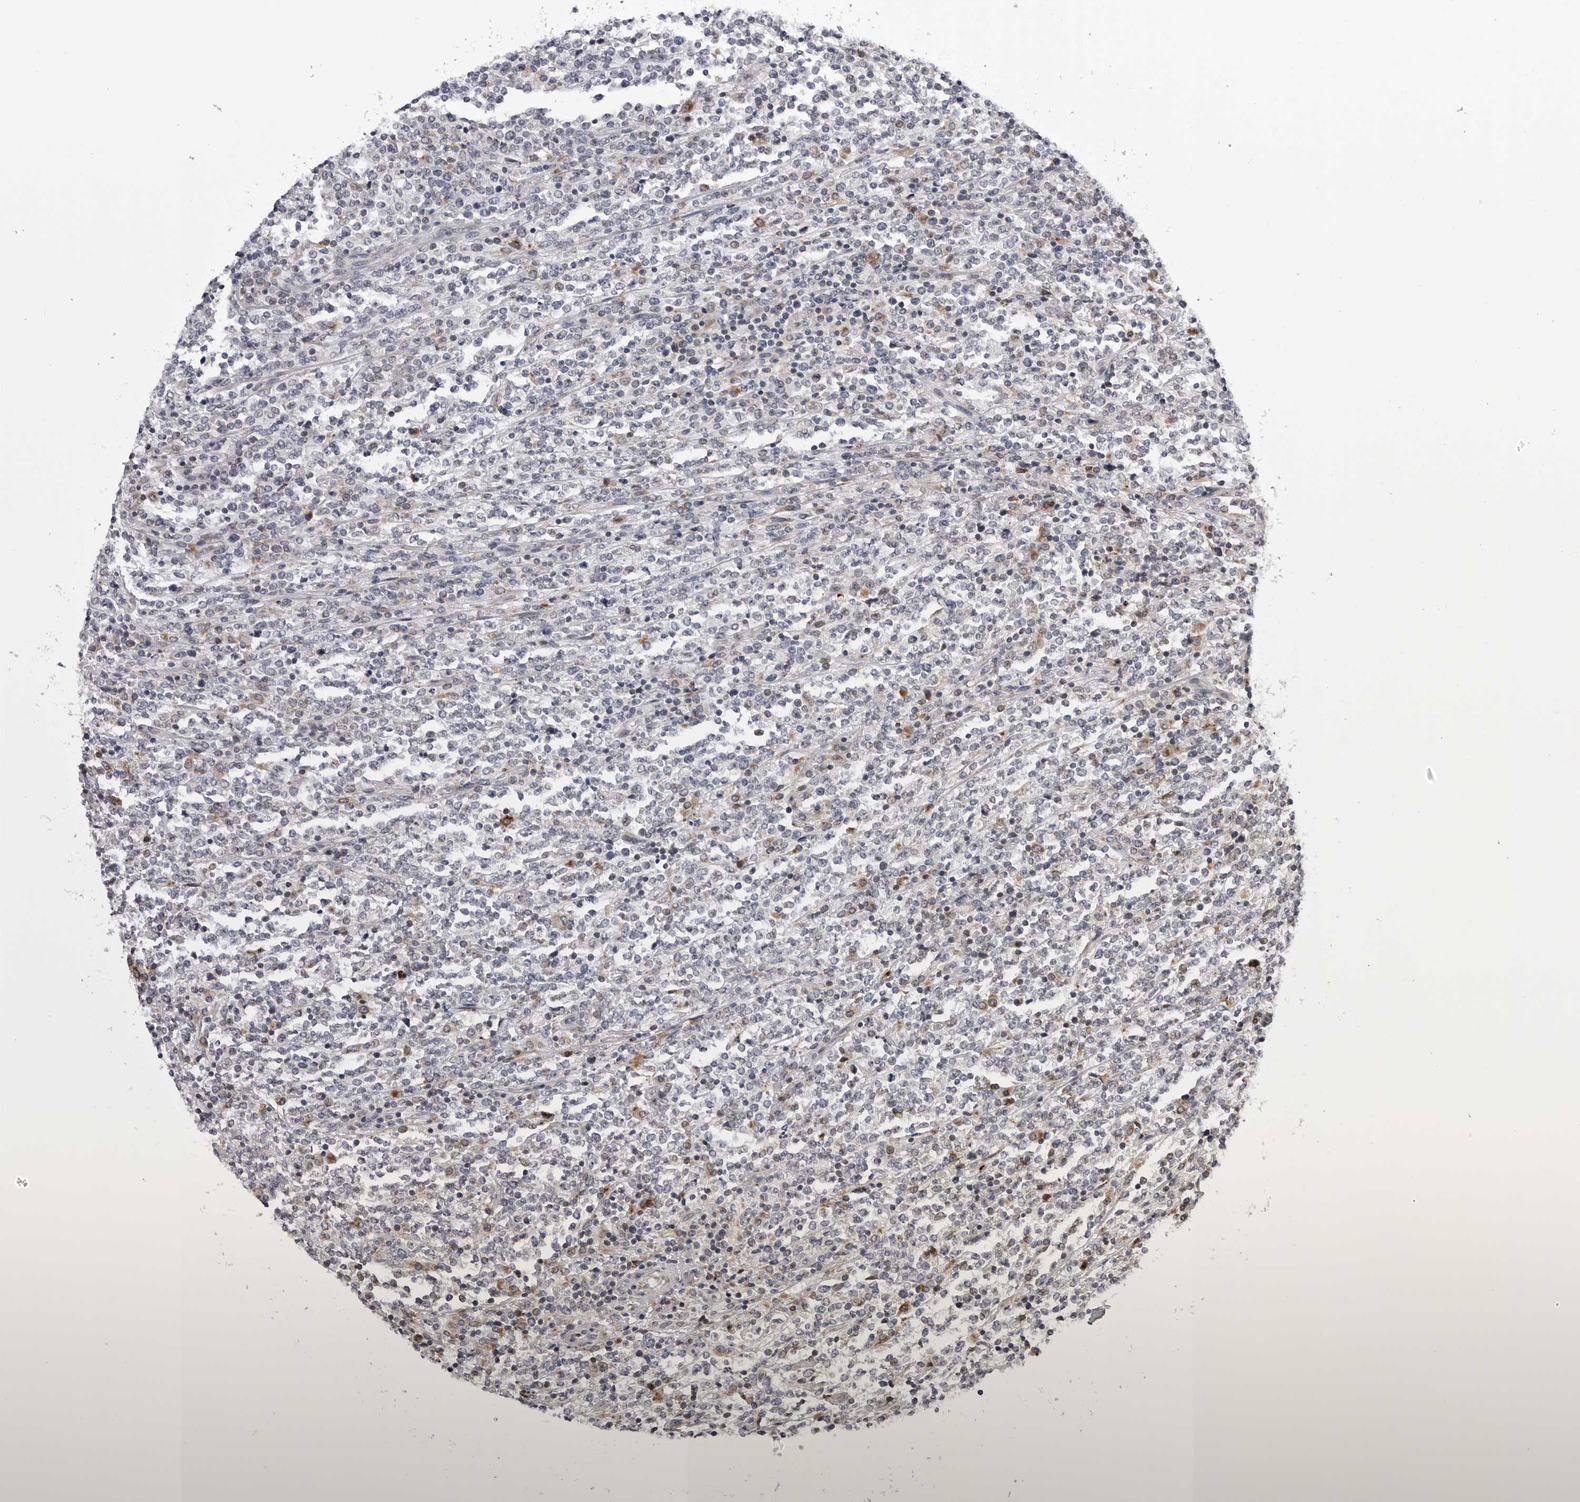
{"staining": {"intensity": "negative", "quantity": "none", "location": "none"}, "tissue": "lymphoma", "cell_type": "Tumor cells", "image_type": "cancer", "snomed": [{"axis": "morphology", "description": "Malignant lymphoma, non-Hodgkin's type, High grade"}, {"axis": "topography", "description": "Soft tissue"}], "caption": "Tumor cells are negative for protein expression in human lymphoma.", "gene": "CDK20", "patient": {"sex": "male", "age": 18}}